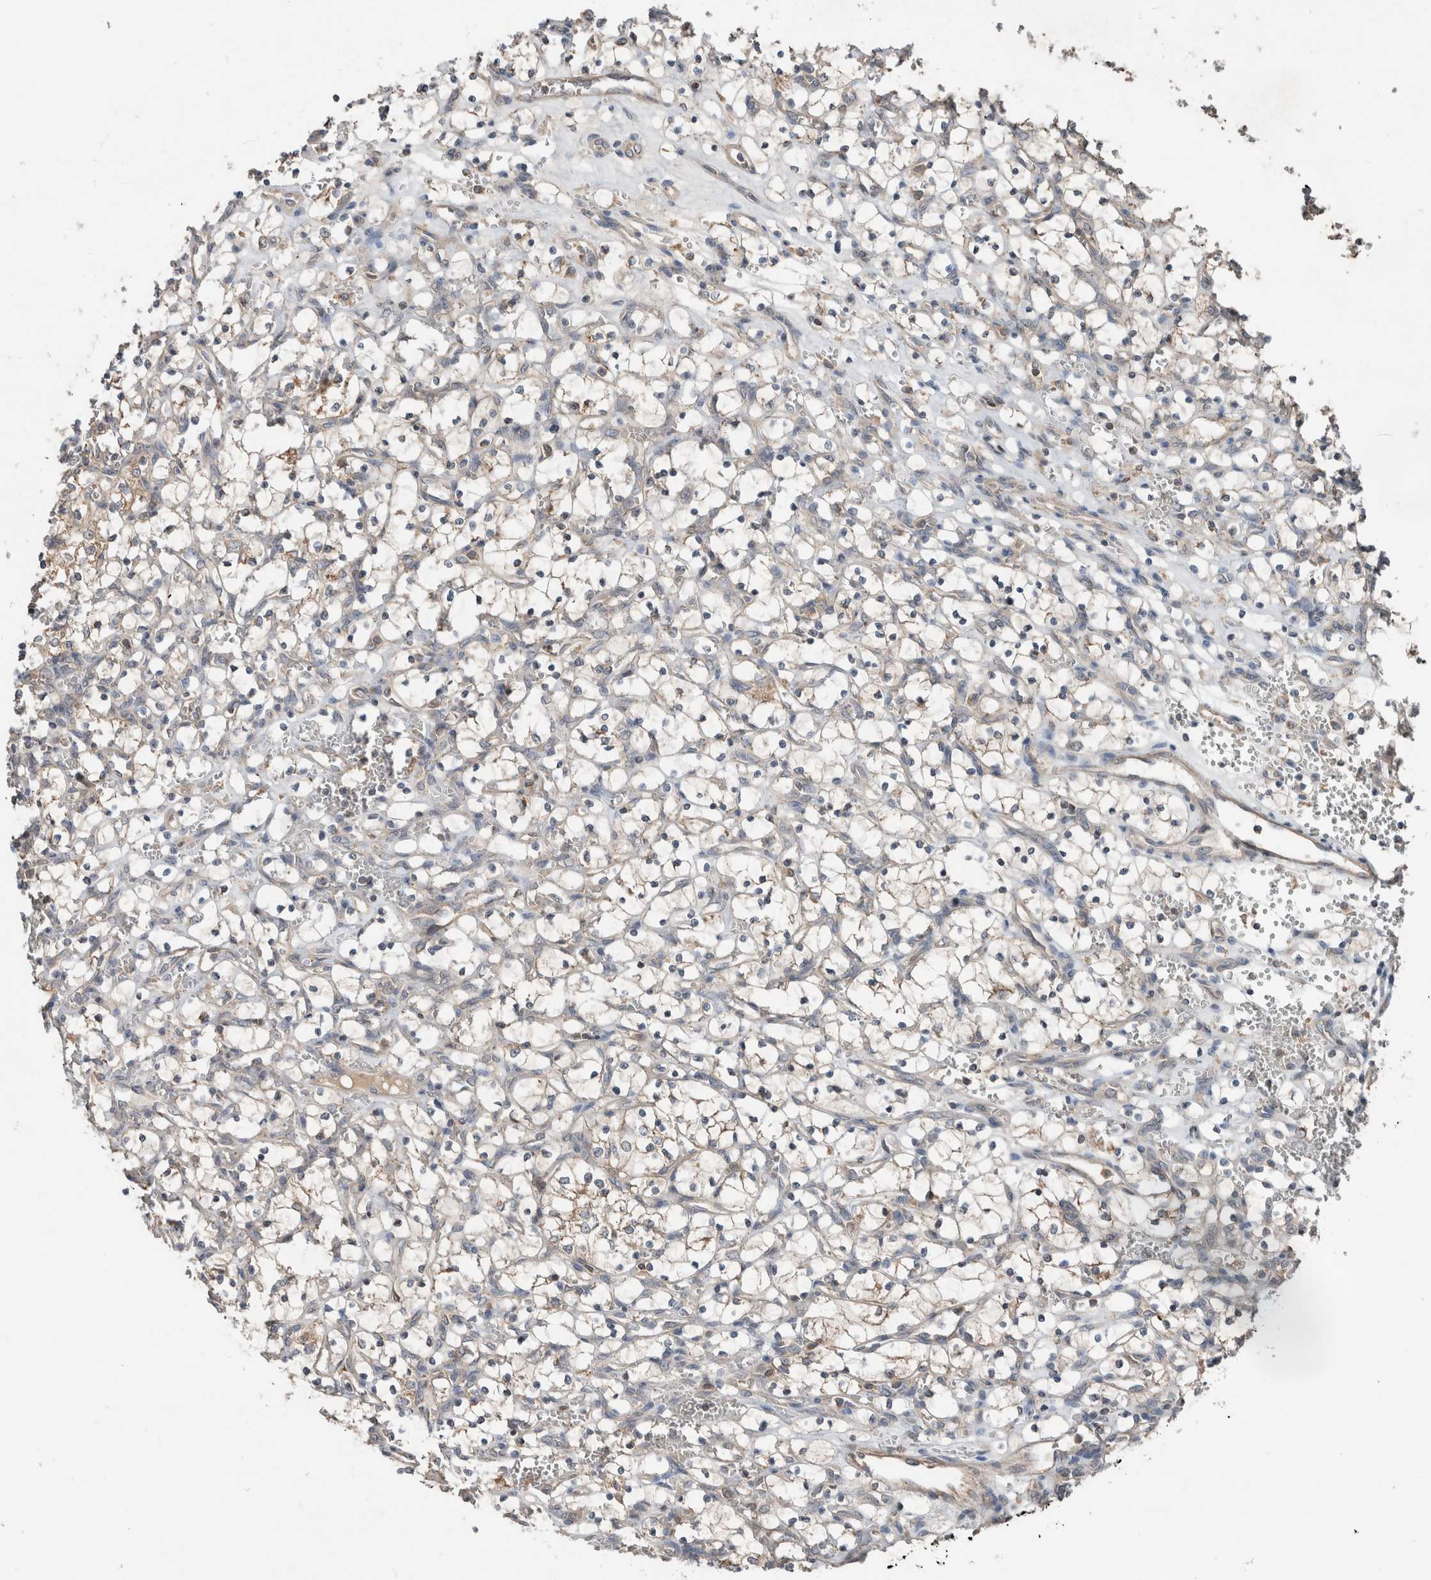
{"staining": {"intensity": "weak", "quantity": "<25%", "location": "cytoplasmic/membranous"}, "tissue": "renal cancer", "cell_type": "Tumor cells", "image_type": "cancer", "snomed": [{"axis": "morphology", "description": "Adenocarcinoma, NOS"}, {"axis": "topography", "description": "Kidney"}], "caption": "Protein analysis of renal cancer (adenocarcinoma) exhibits no significant expression in tumor cells.", "gene": "KLK14", "patient": {"sex": "female", "age": 69}}